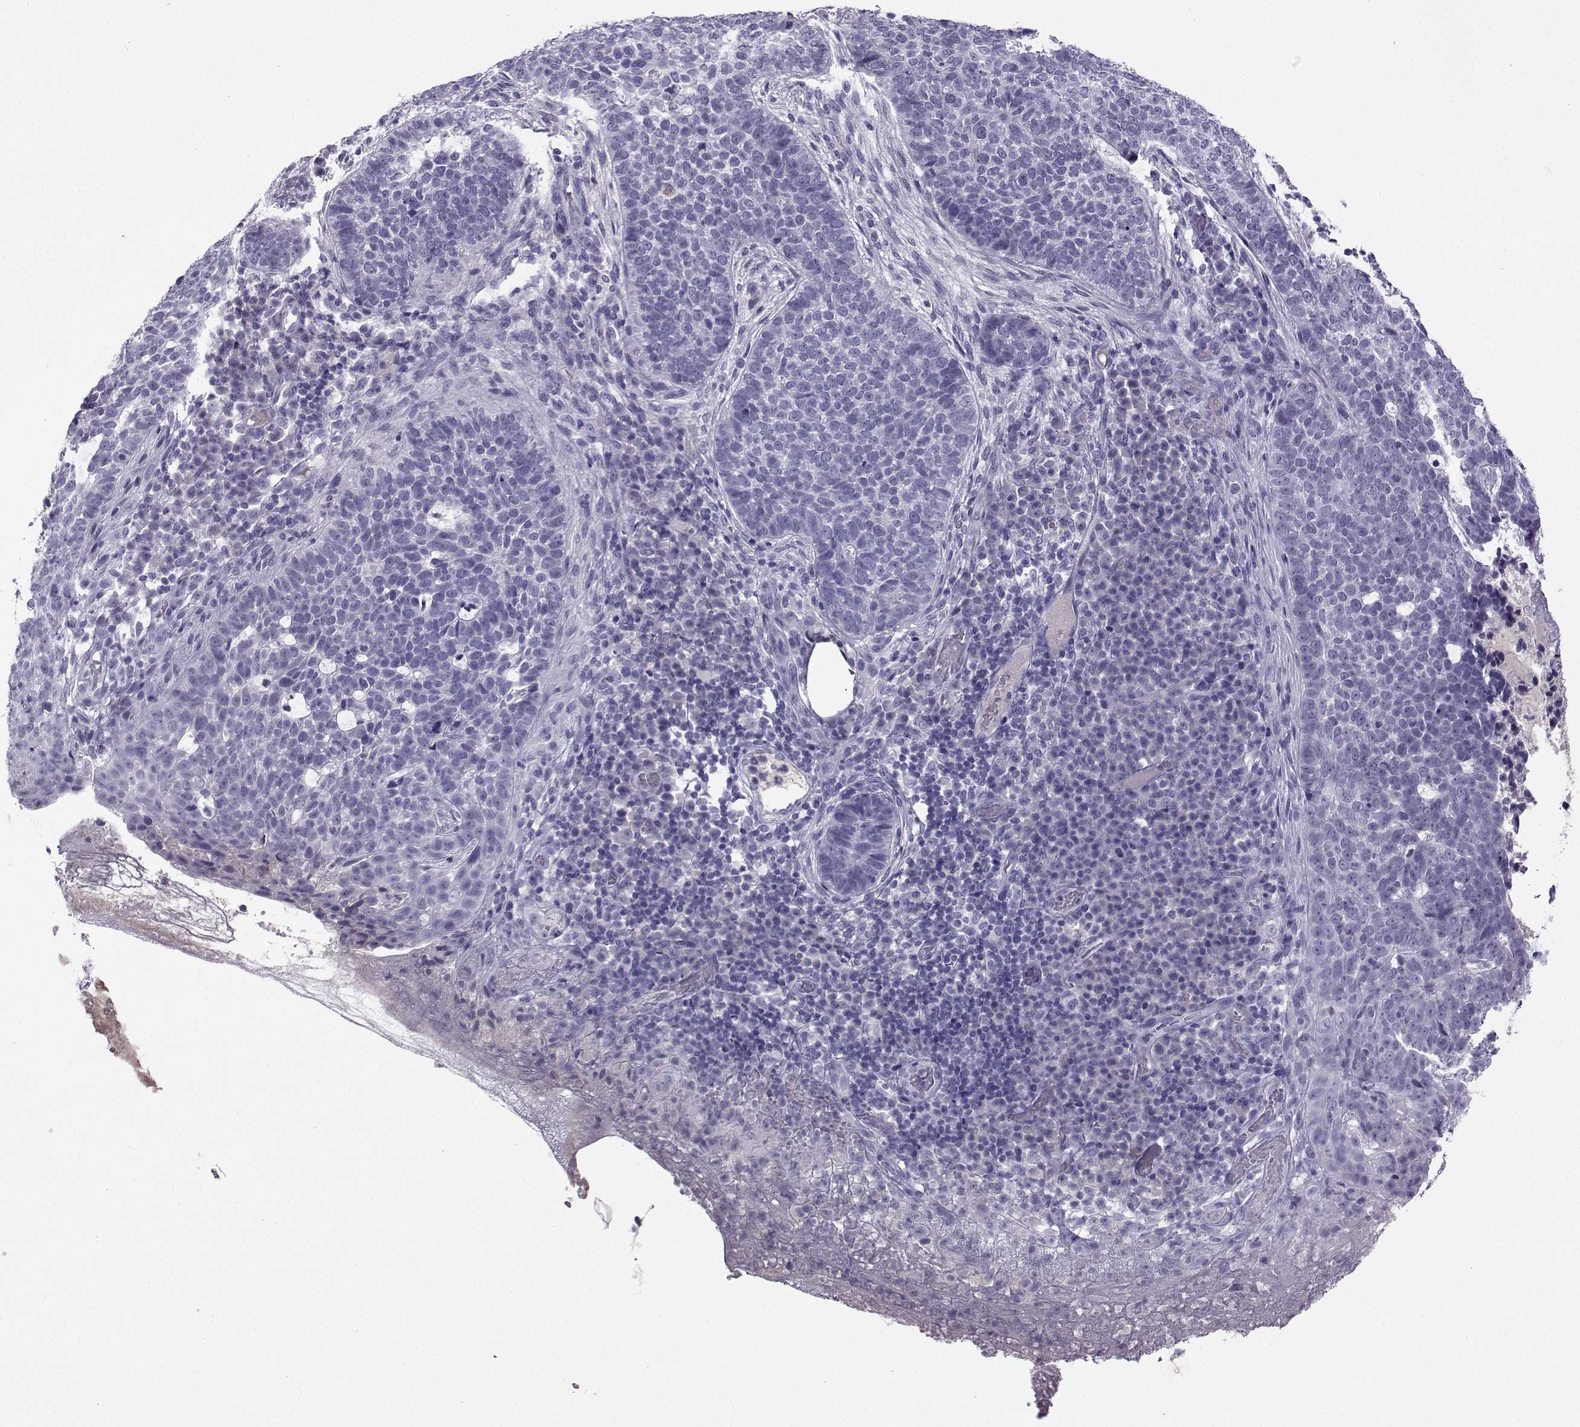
{"staining": {"intensity": "negative", "quantity": "none", "location": "none"}, "tissue": "skin cancer", "cell_type": "Tumor cells", "image_type": "cancer", "snomed": [{"axis": "morphology", "description": "Basal cell carcinoma"}, {"axis": "topography", "description": "Skin"}], "caption": "The micrograph exhibits no staining of tumor cells in skin cancer (basal cell carcinoma).", "gene": "ARMC2", "patient": {"sex": "female", "age": 69}}